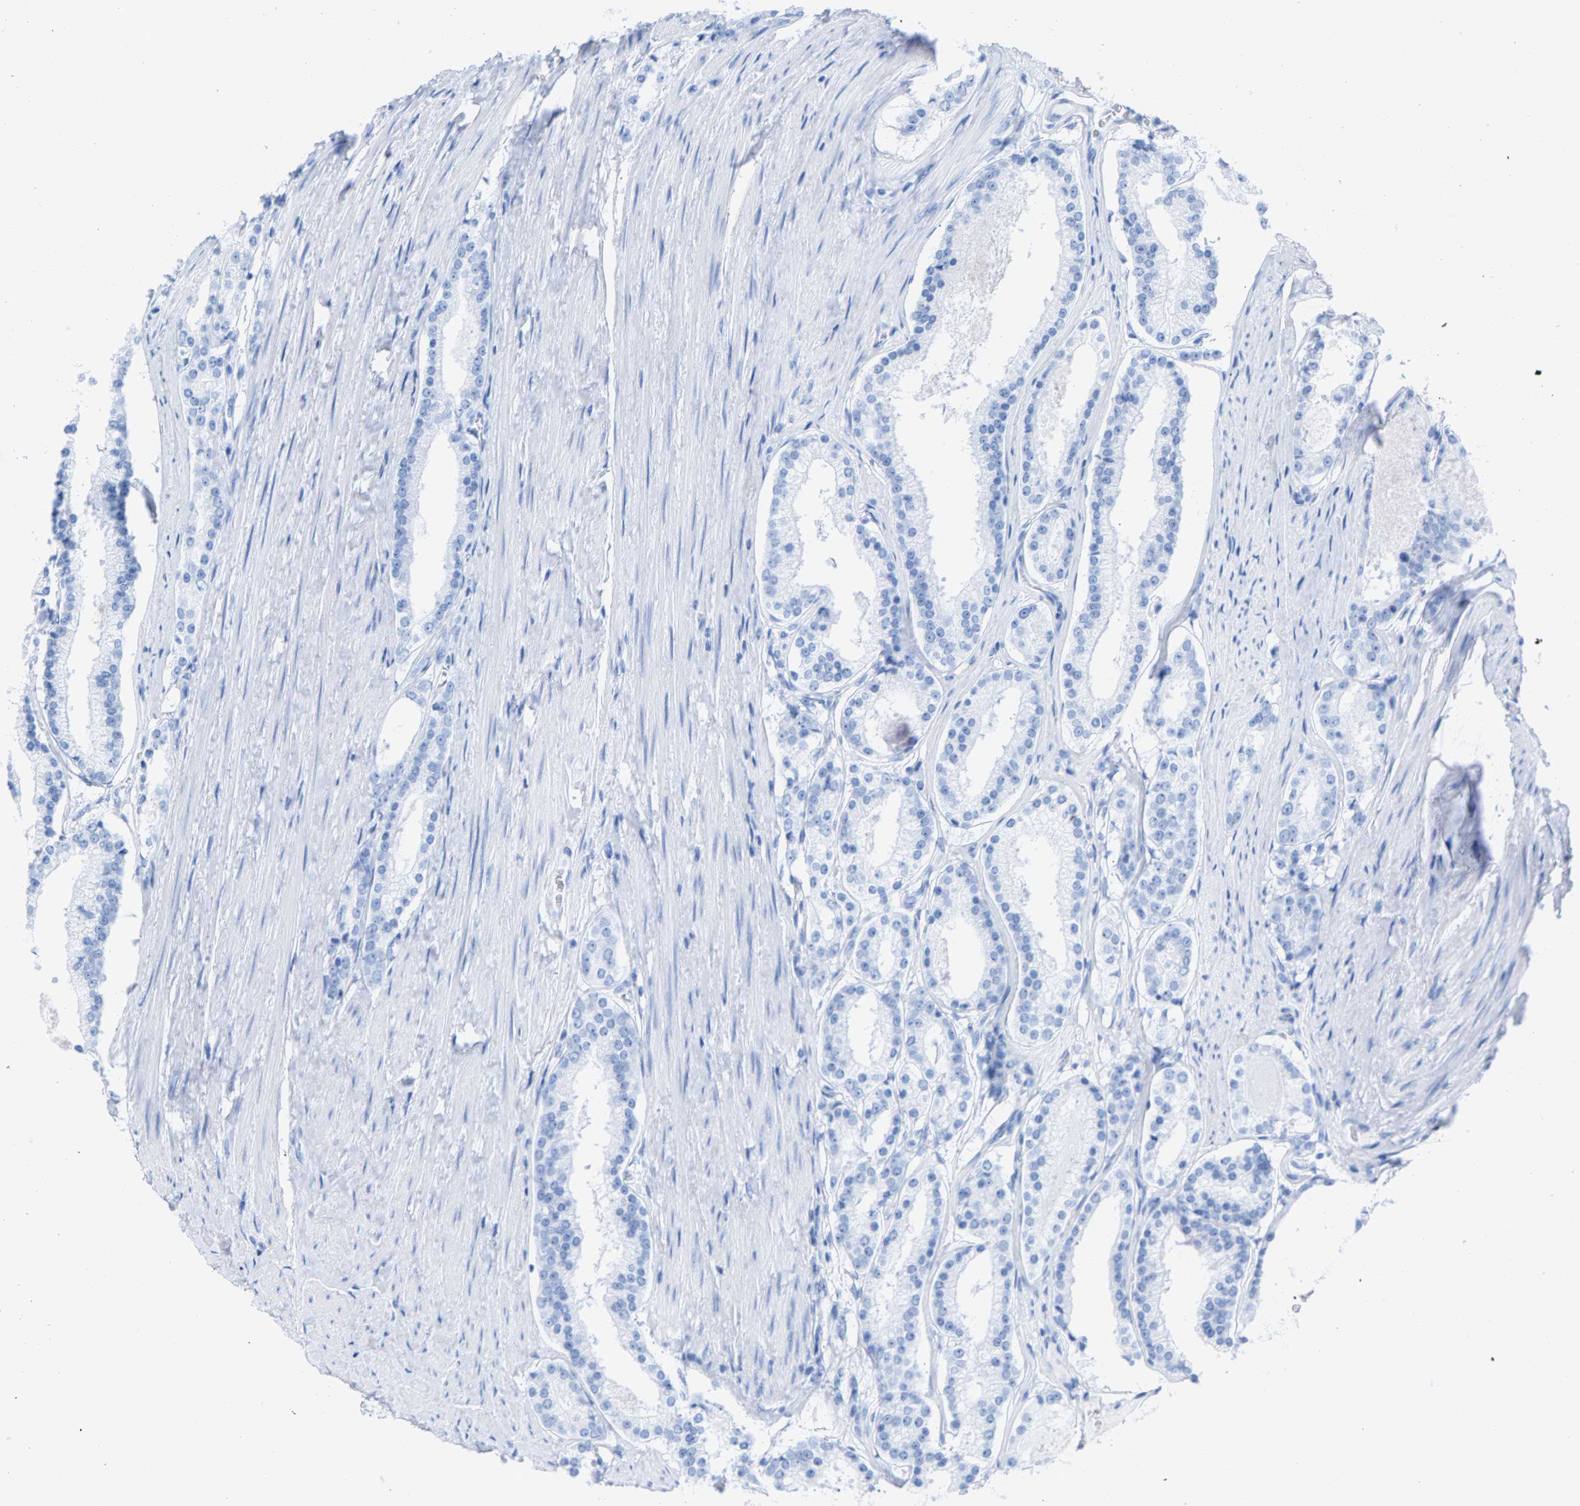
{"staining": {"intensity": "negative", "quantity": "none", "location": "none"}, "tissue": "prostate cancer", "cell_type": "Tumor cells", "image_type": "cancer", "snomed": [{"axis": "morphology", "description": "Adenocarcinoma, Low grade"}, {"axis": "topography", "description": "Prostate"}], "caption": "High power microscopy histopathology image of an immunohistochemistry (IHC) photomicrograph of prostate low-grade adenocarcinoma, revealing no significant staining in tumor cells. The staining was performed using DAB to visualize the protein expression in brown, while the nuclei were stained in blue with hematoxylin (Magnification: 20x).", "gene": "CPA1", "patient": {"sex": "male", "age": 70}}